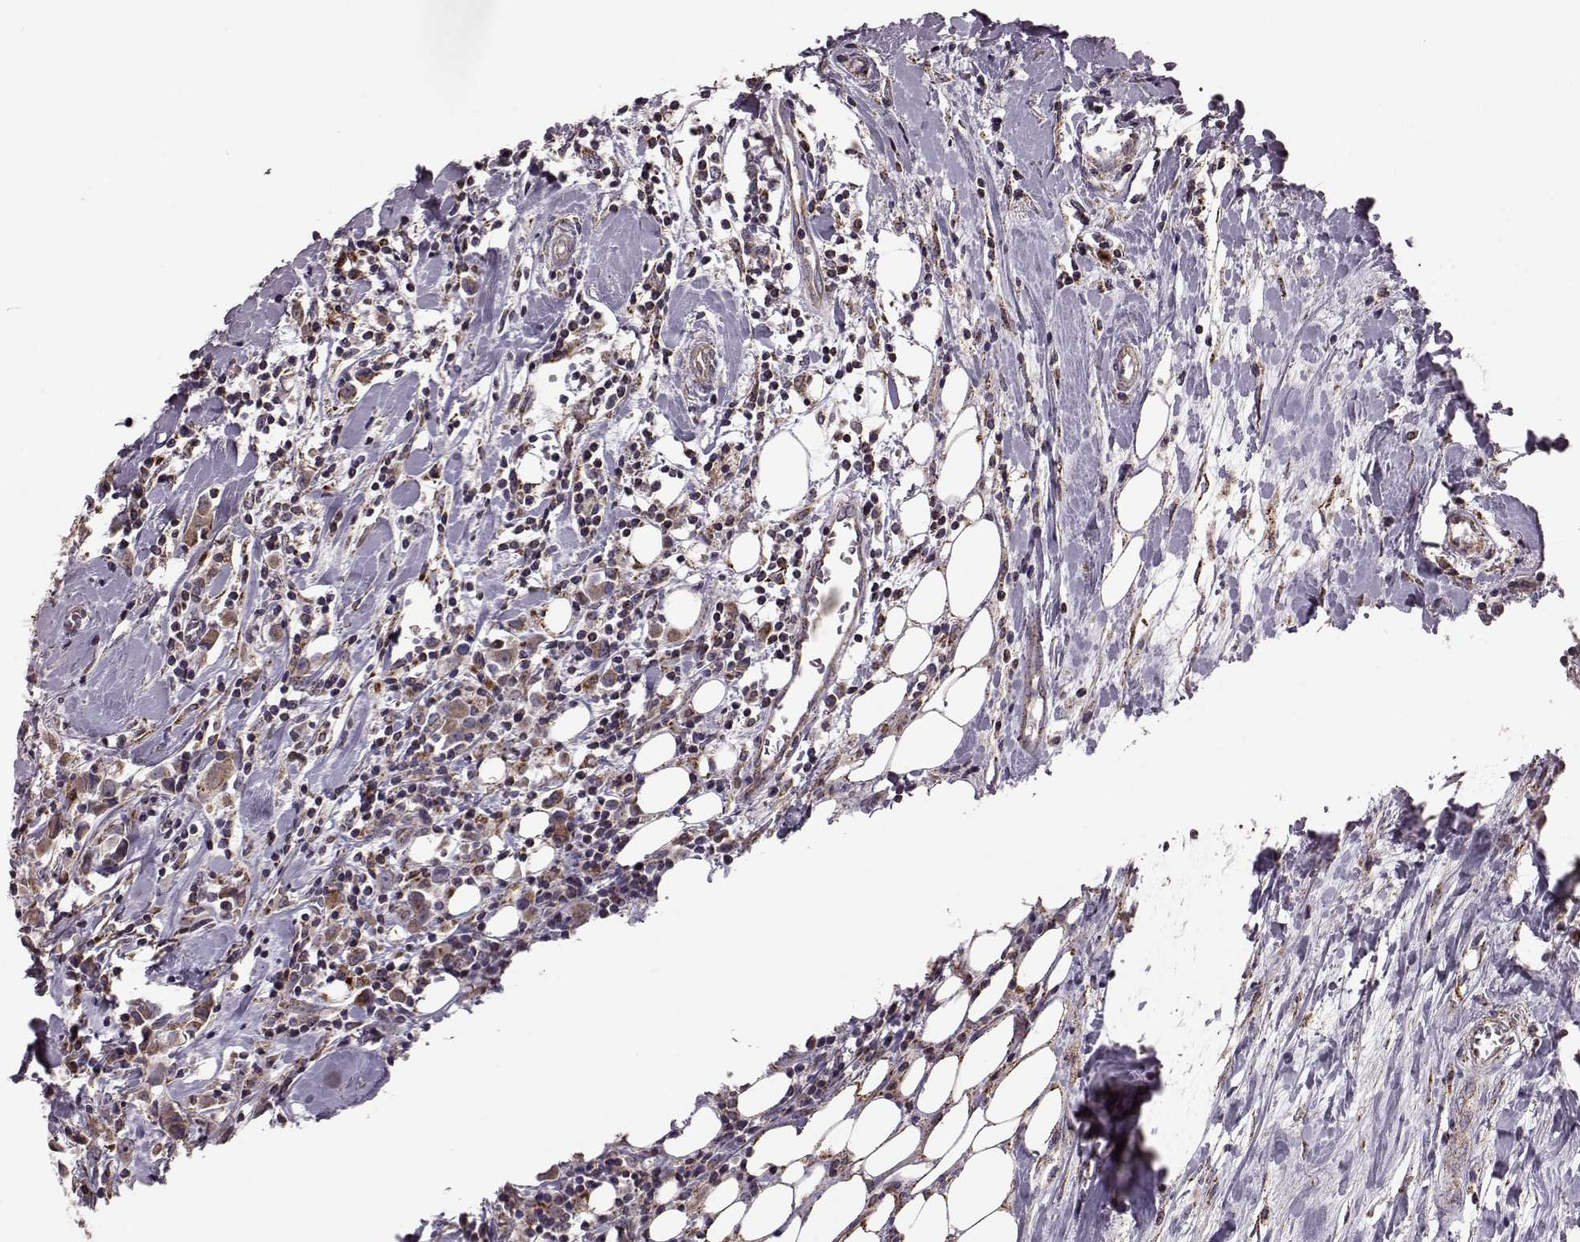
{"staining": {"intensity": "moderate", "quantity": ">75%", "location": "cytoplasmic/membranous"}, "tissue": "breast cancer", "cell_type": "Tumor cells", "image_type": "cancer", "snomed": [{"axis": "morphology", "description": "Duct carcinoma"}, {"axis": "topography", "description": "Breast"}], "caption": "About >75% of tumor cells in human intraductal carcinoma (breast) reveal moderate cytoplasmic/membranous protein expression as visualized by brown immunohistochemical staining.", "gene": "PUDP", "patient": {"sex": "female", "age": 61}}